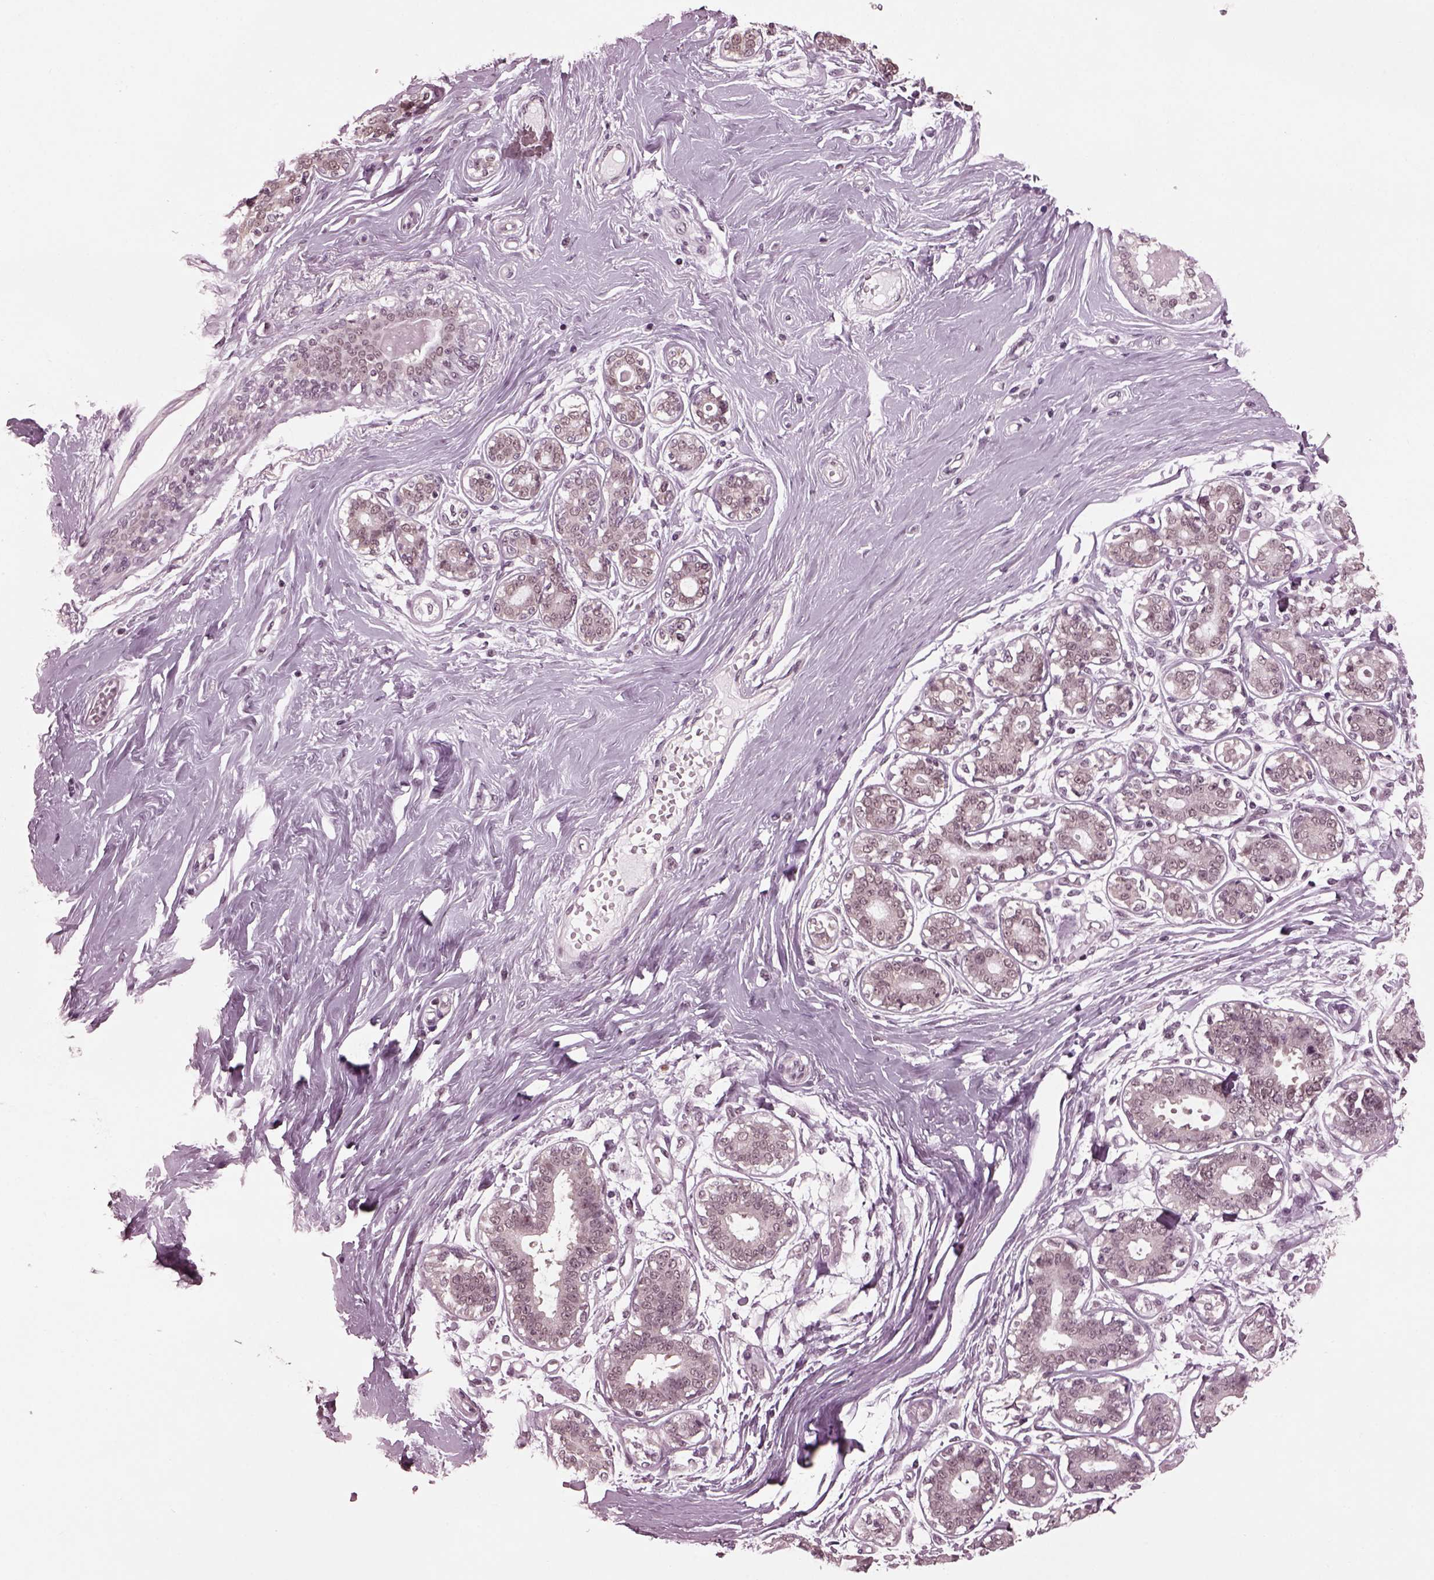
{"staining": {"intensity": "negative", "quantity": "none", "location": "none"}, "tissue": "breast", "cell_type": "Adipocytes", "image_type": "normal", "snomed": [{"axis": "morphology", "description": "Normal tissue, NOS"}, {"axis": "topography", "description": "Skin"}, {"axis": "topography", "description": "Breast"}], "caption": "Micrograph shows no significant protein expression in adipocytes of normal breast. (Brightfield microscopy of DAB immunohistochemistry (IHC) at high magnification).", "gene": "RUVBL2", "patient": {"sex": "female", "age": 43}}